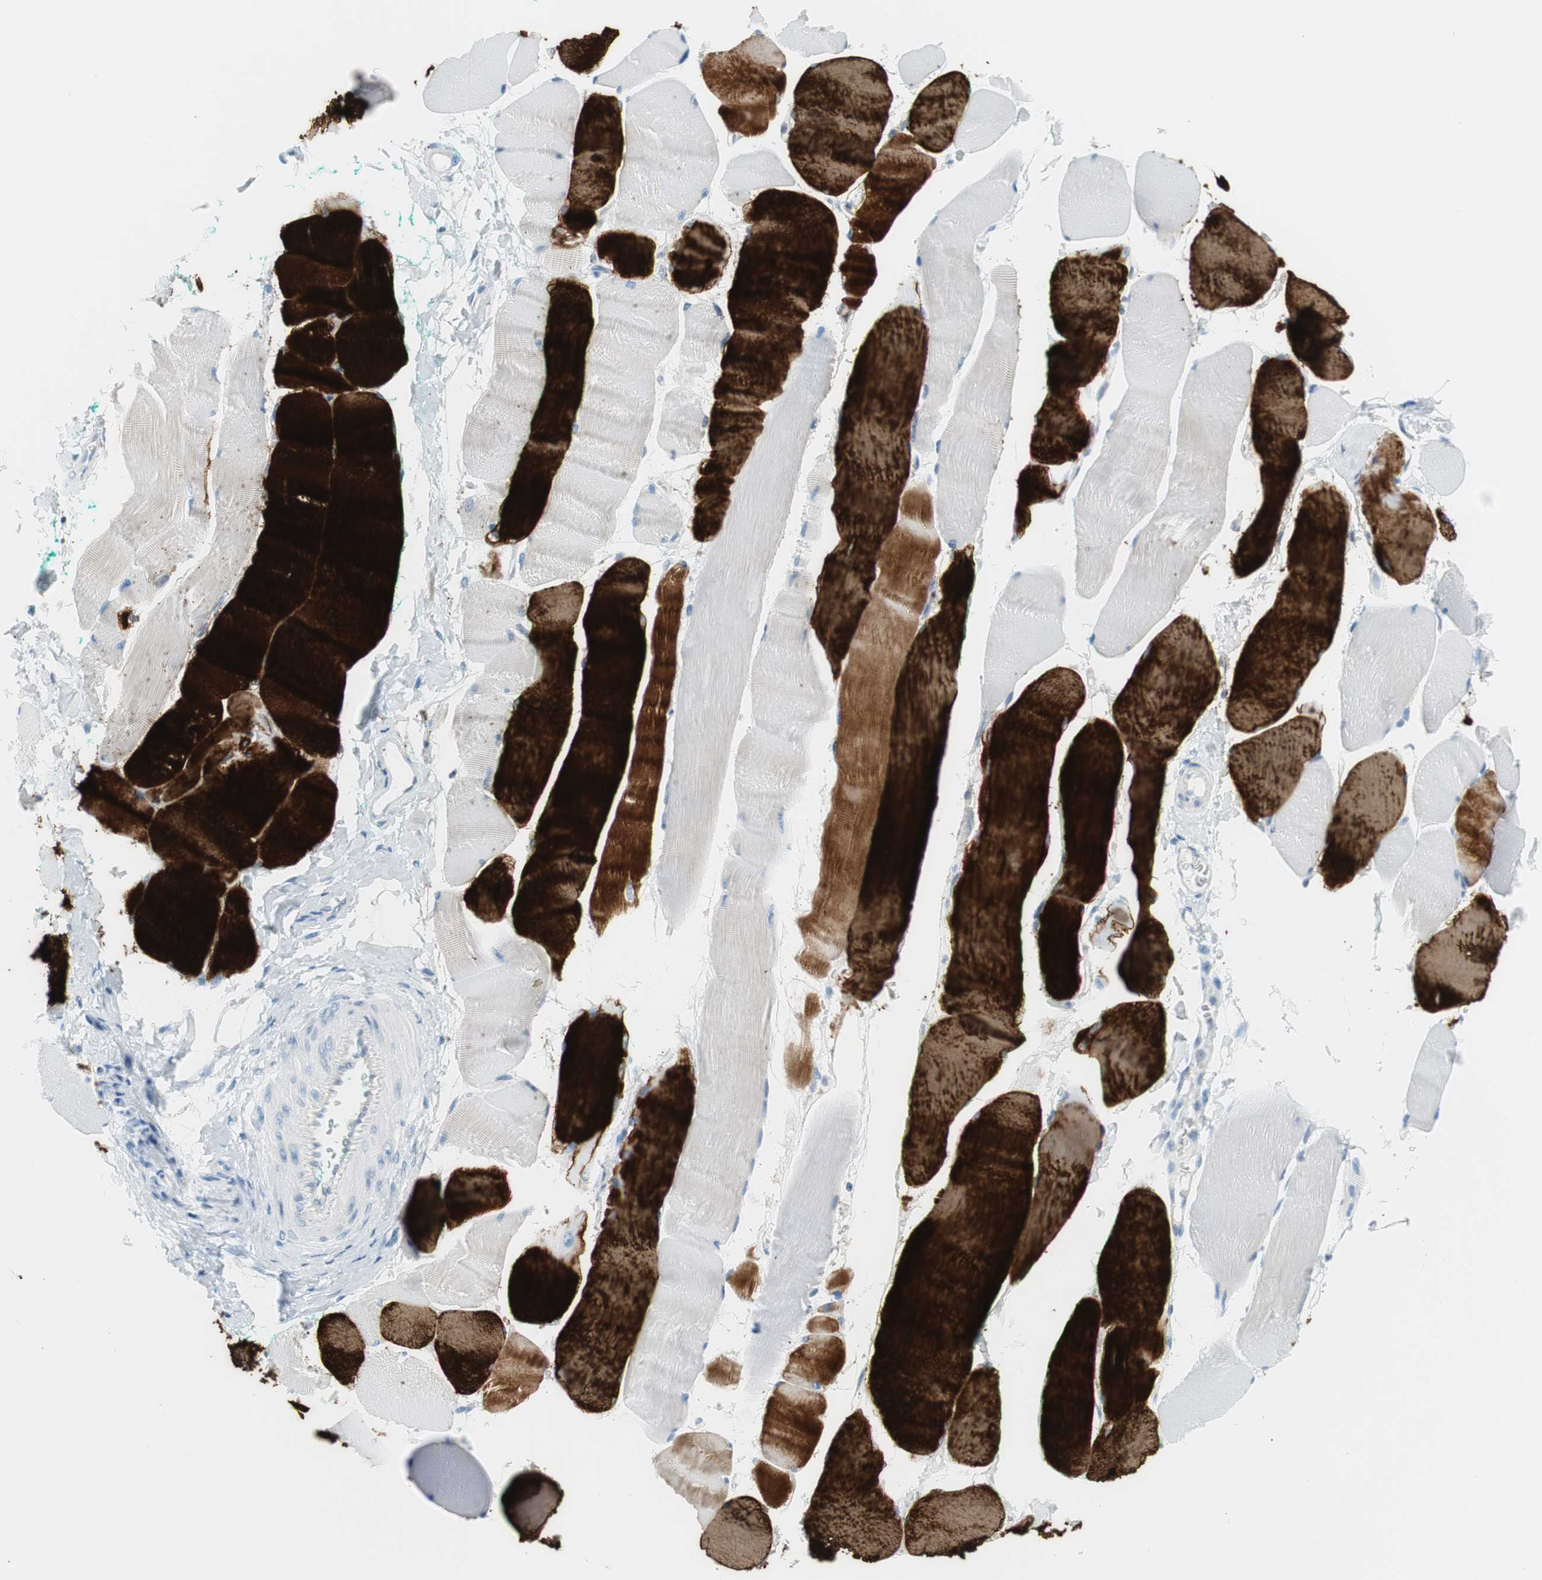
{"staining": {"intensity": "strong", "quantity": "25%-75%", "location": "cytoplasmic/membranous"}, "tissue": "skeletal muscle", "cell_type": "Myocytes", "image_type": "normal", "snomed": [{"axis": "morphology", "description": "Normal tissue, NOS"}, {"axis": "morphology", "description": "Squamous cell carcinoma, NOS"}, {"axis": "topography", "description": "Skeletal muscle"}], "caption": "Immunohistochemistry (IHC) histopathology image of normal skeletal muscle: skeletal muscle stained using immunohistochemistry (IHC) shows high levels of strong protein expression localized specifically in the cytoplasmic/membranous of myocytes, appearing as a cytoplasmic/membranous brown color.", "gene": "MYH1", "patient": {"sex": "male", "age": 51}}